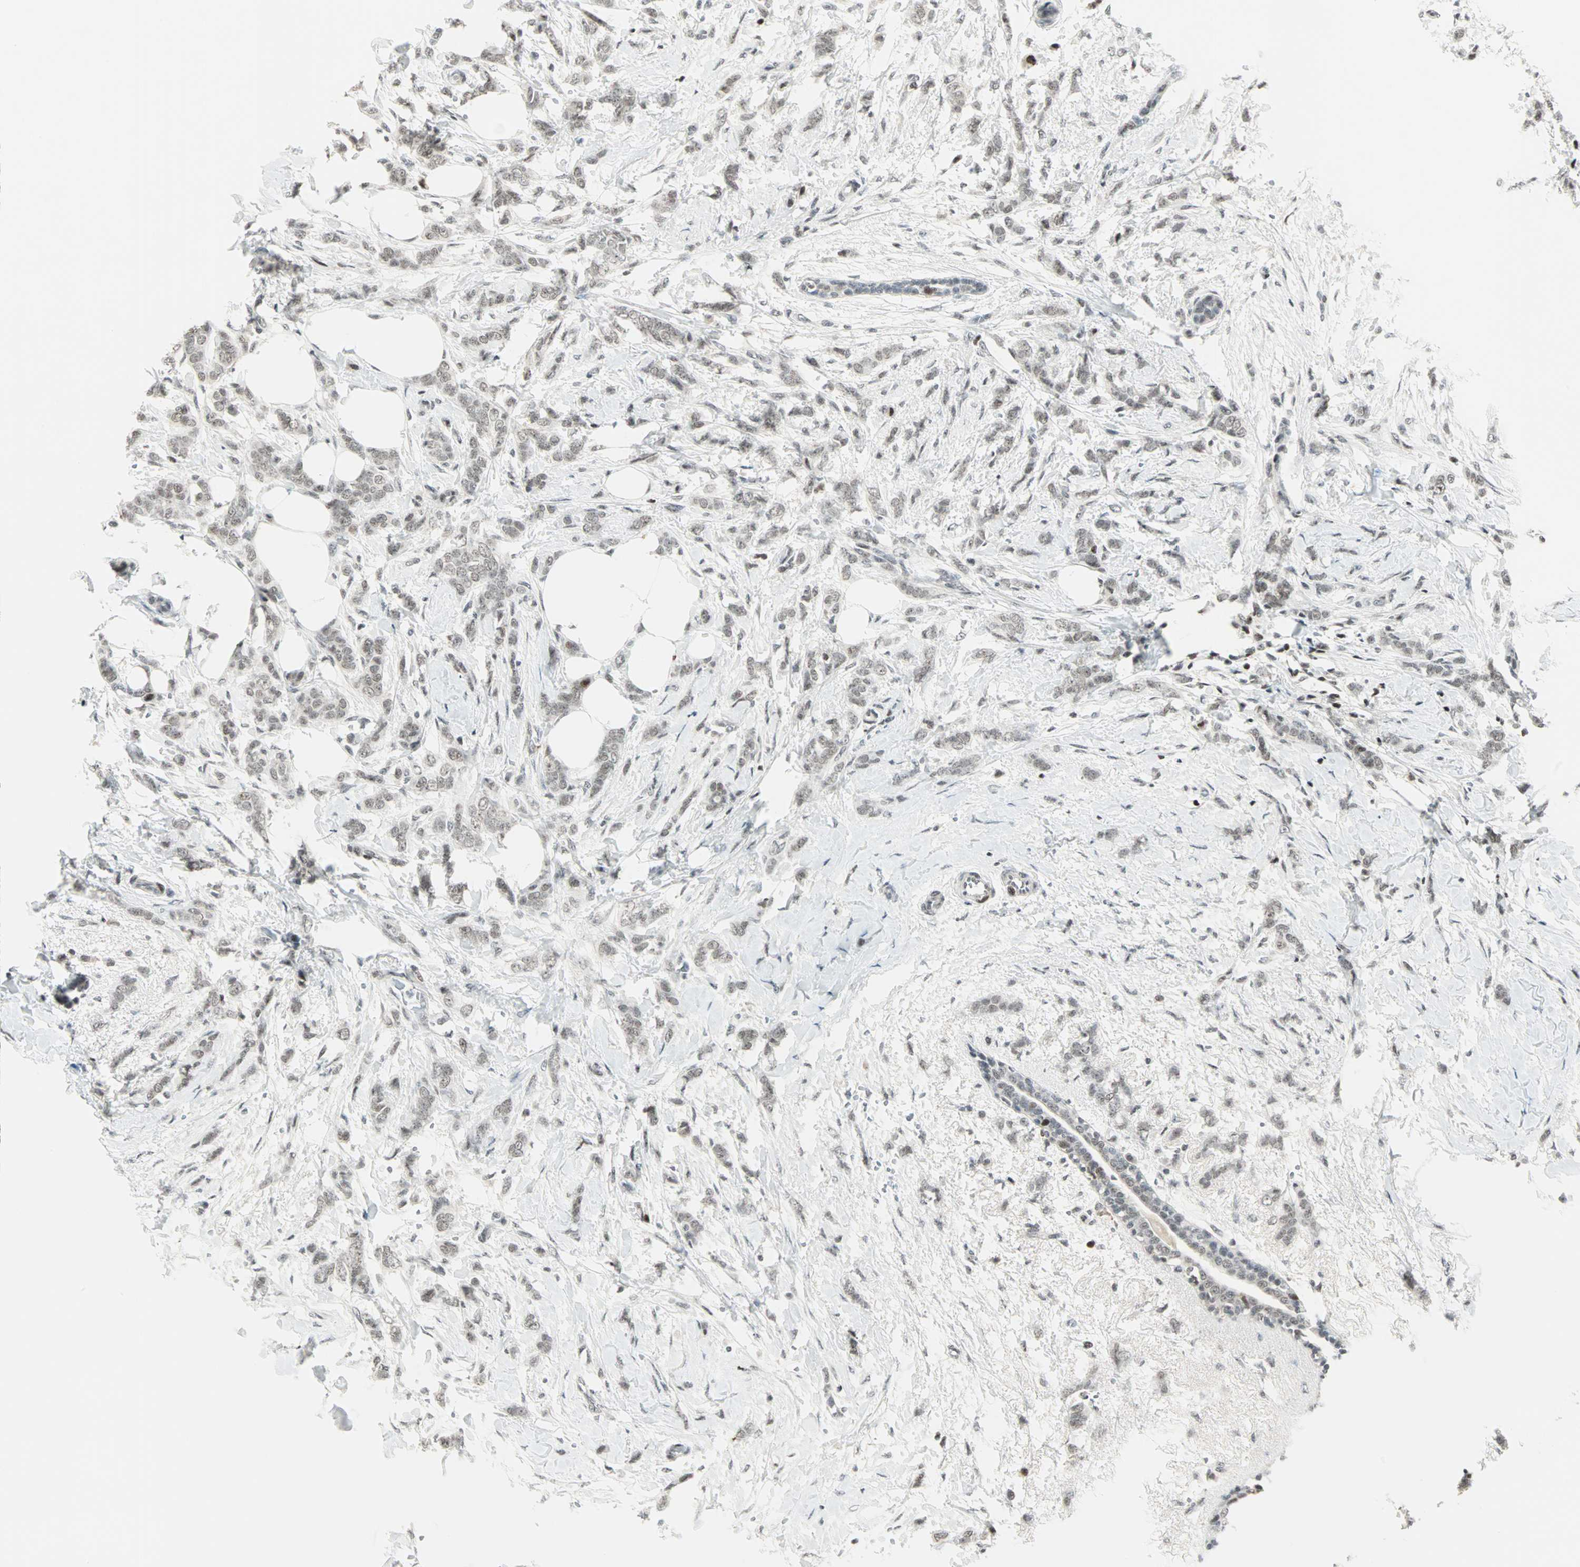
{"staining": {"intensity": "weak", "quantity": "25%-75%", "location": "nuclear"}, "tissue": "breast cancer", "cell_type": "Tumor cells", "image_type": "cancer", "snomed": [{"axis": "morphology", "description": "Lobular carcinoma, in situ"}, {"axis": "morphology", "description": "Lobular carcinoma"}, {"axis": "topography", "description": "Breast"}], "caption": "Breast cancer stained for a protein (brown) reveals weak nuclear positive expression in about 25%-75% of tumor cells.", "gene": "SIN3A", "patient": {"sex": "female", "age": 41}}